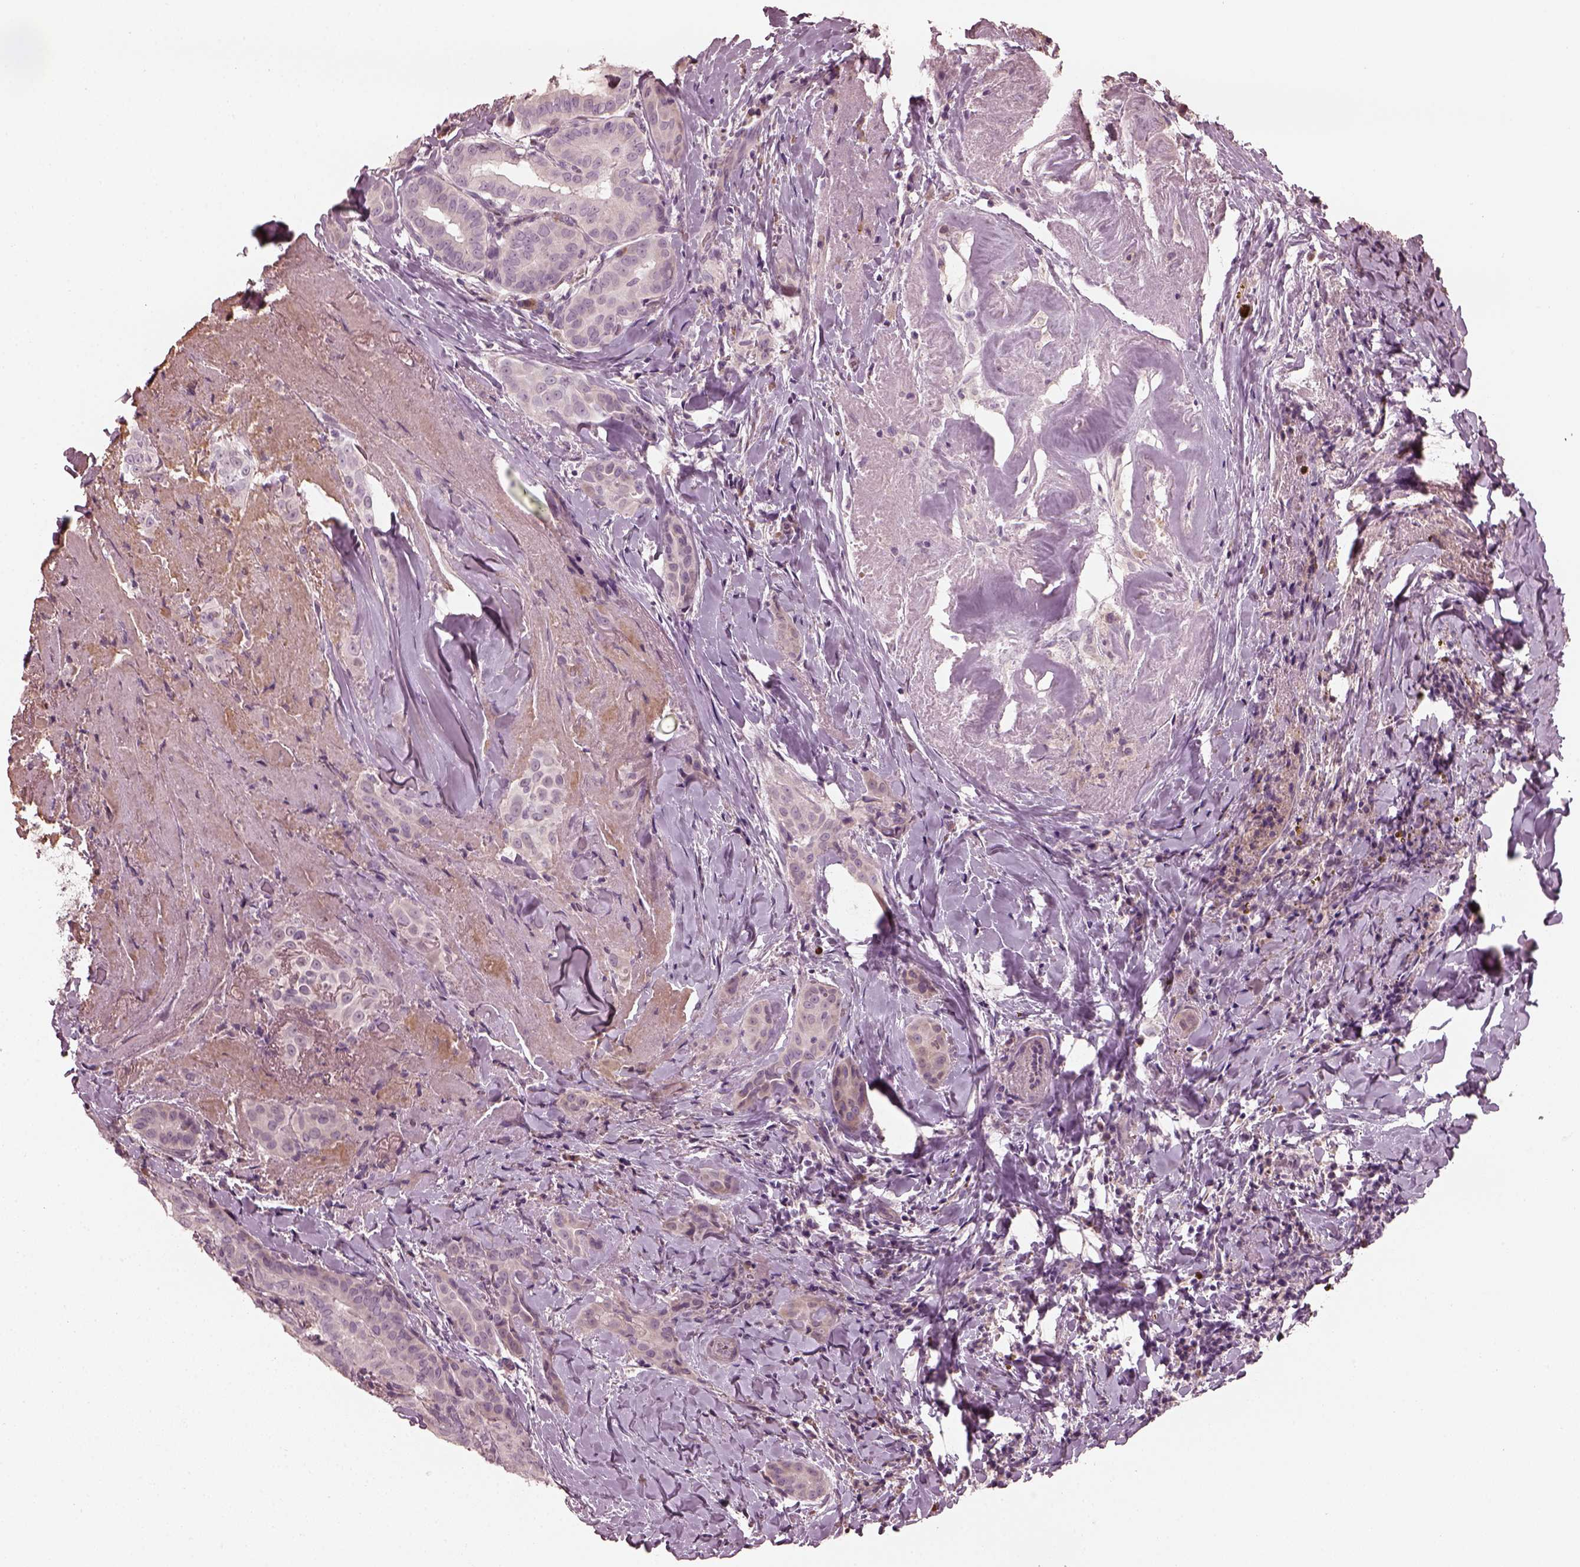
{"staining": {"intensity": "negative", "quantity": "none", "location": "none"}, "tissue": "thyroid cancer", "cell_type": "Tumor cells", "image_type": "cancer", "snomed": [{"axis": "morphology", "description": "Papillary adenocarcinoma, NOS"}, {"axis": "morphology", "description": "Papillary adenoma metastatic"}, {"axis": "topography", "description": "Thyroid gland"}], "caption": "Immunohistochemical staining of thyroid papillary adenoma metastatic demonstrates no significant positivity in tumor cells. The staining is performed using DAB (3,3'-diaminobenzidine) brown chromogen with nuclei counter-stained in using hematoxylin.", "gene": "OPTC", "patient": {"sex": "female", "age": 50}}